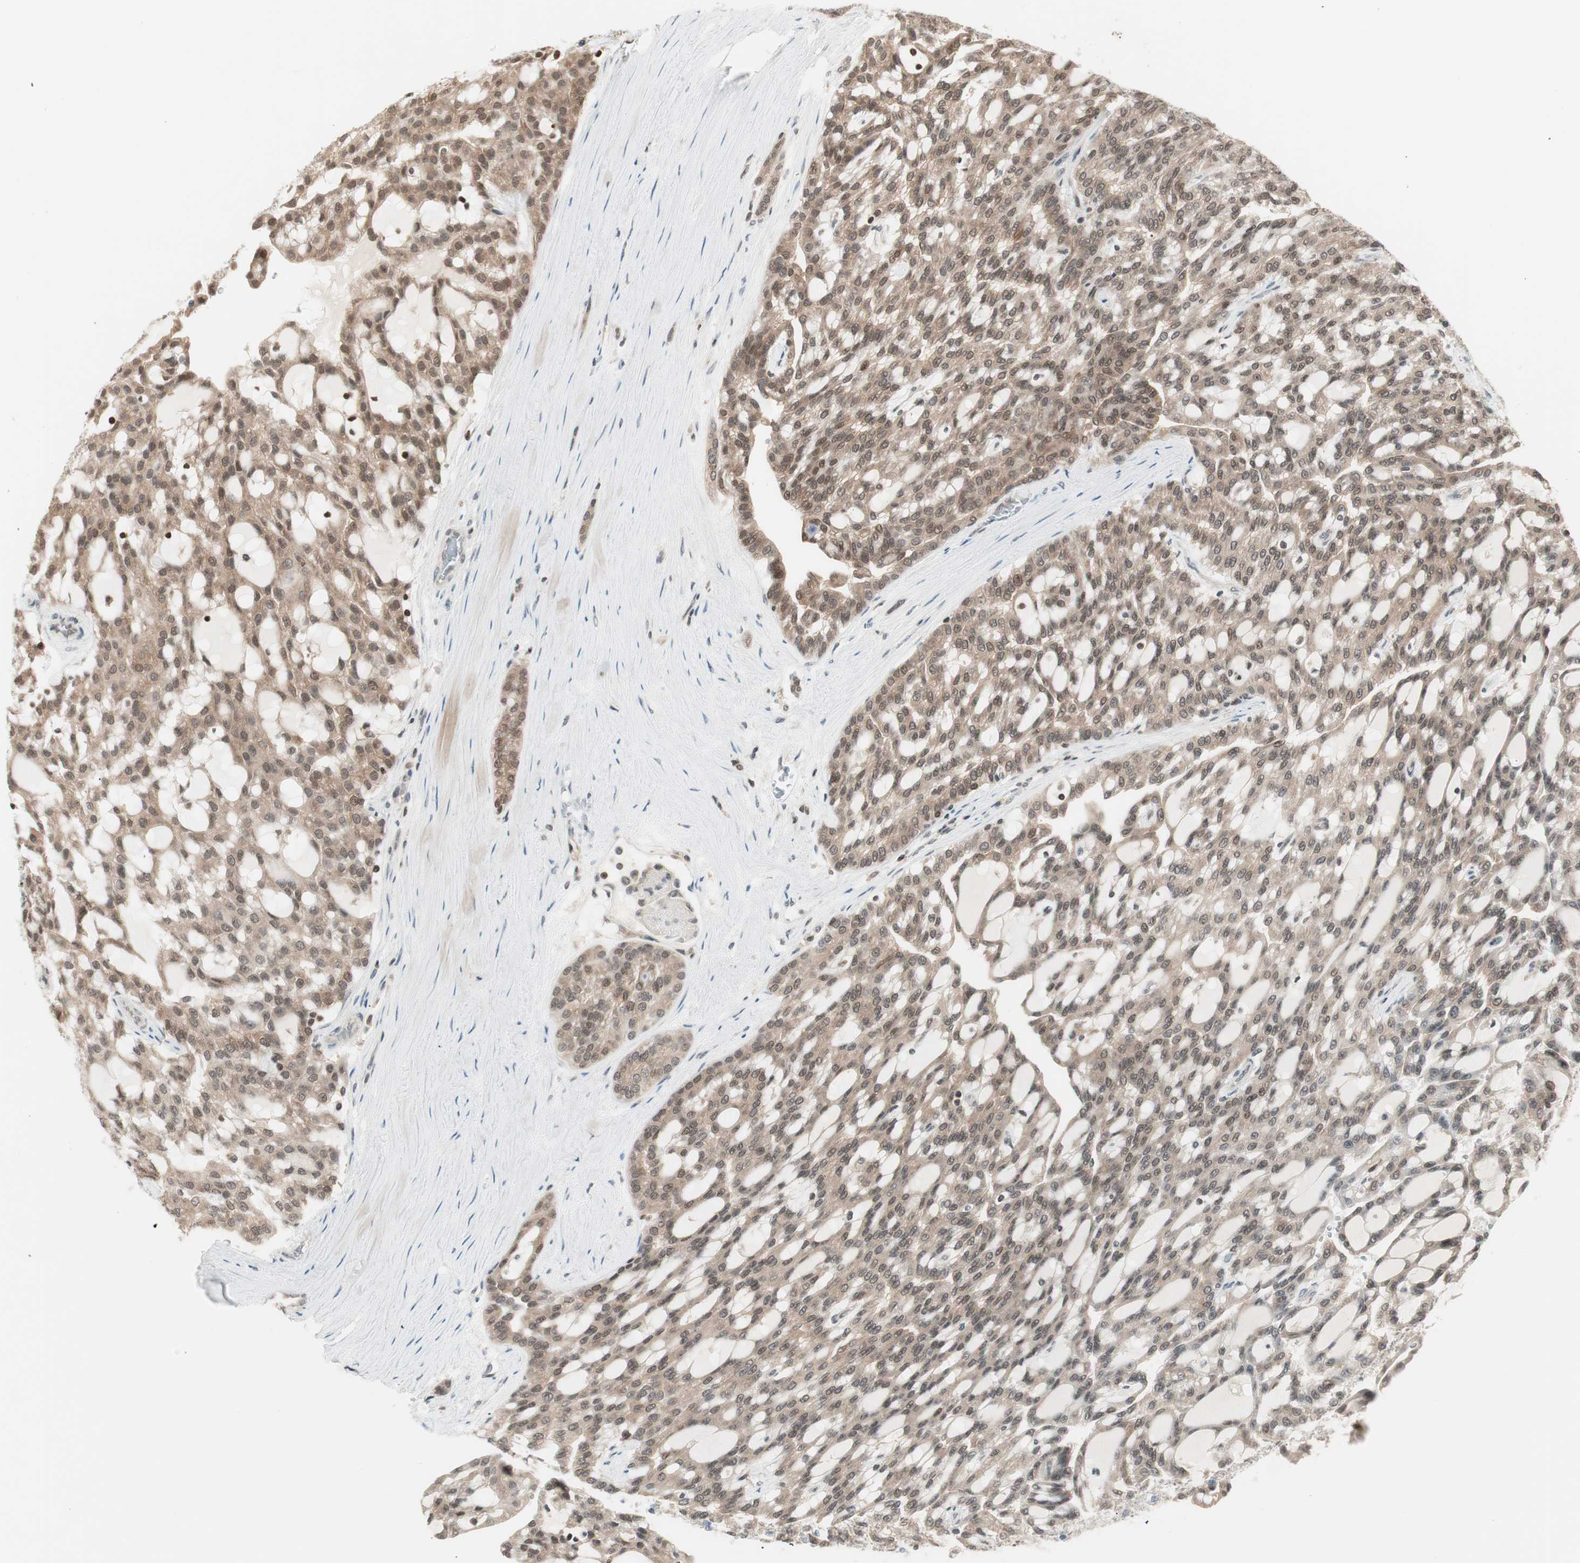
{"staining": {"intensity": "moderate", "quantity": ">75%", "location": "cytoplasmic/membranous"}, "tissue": "renal cancer", "cell_type": "Tumor cells", "image_type": "cancer", "snomed": [{"axis": "morphology", "description": "Adenocarcinoma, NOS"}, {"axis": "topography", "description": "Kidney"}], "caption": "Immunohistochemical staining of adenocarcinoma (renal) shows moderate cytoplasmic/membranous protein expression in about >75% of tumor cells.", "gene": "UBE2I", "patient": {"sex": "male", "age": 63}}